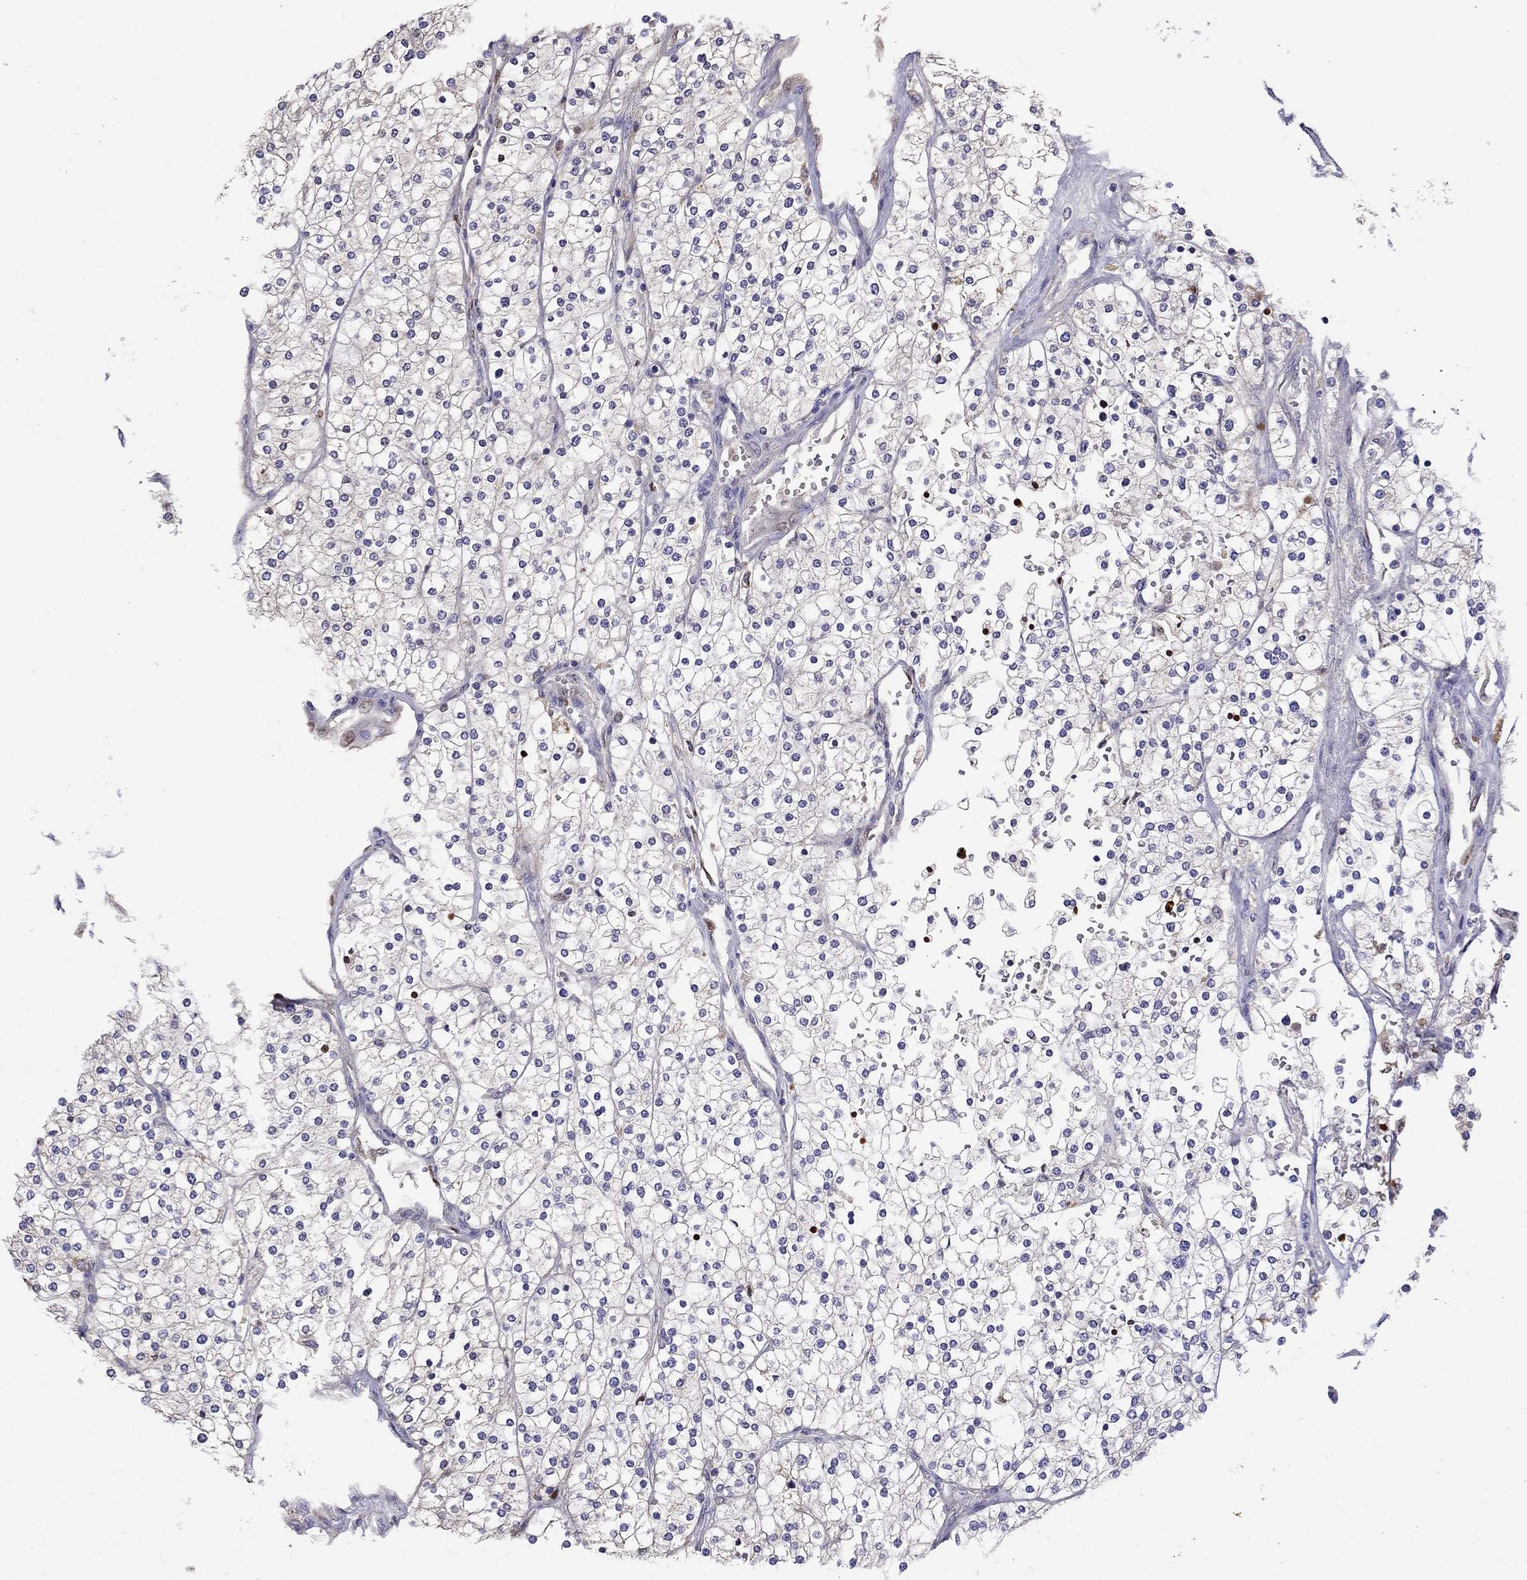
{"staining": {"intensity": "negative", "quantity": "none", "location": "none"}, "tissue": "renal cancer", "cell_type": "Tumor cells", "image_type": "cancer", "snomed": [{"axis": "morphology", "description": "Adenocarcinoma, NOS"}, {"axis": "topography", "description": "Kidney"}], "caption": "This photomicrograph is of renal cancer stained with immunohistochemistry (IHC) to label a protein in brown with the nuclei are counter-stained blue. There is no staining in tumor cells.", "gene": "SERPINA3", "patient": {"sex": "male", "age": 80}}